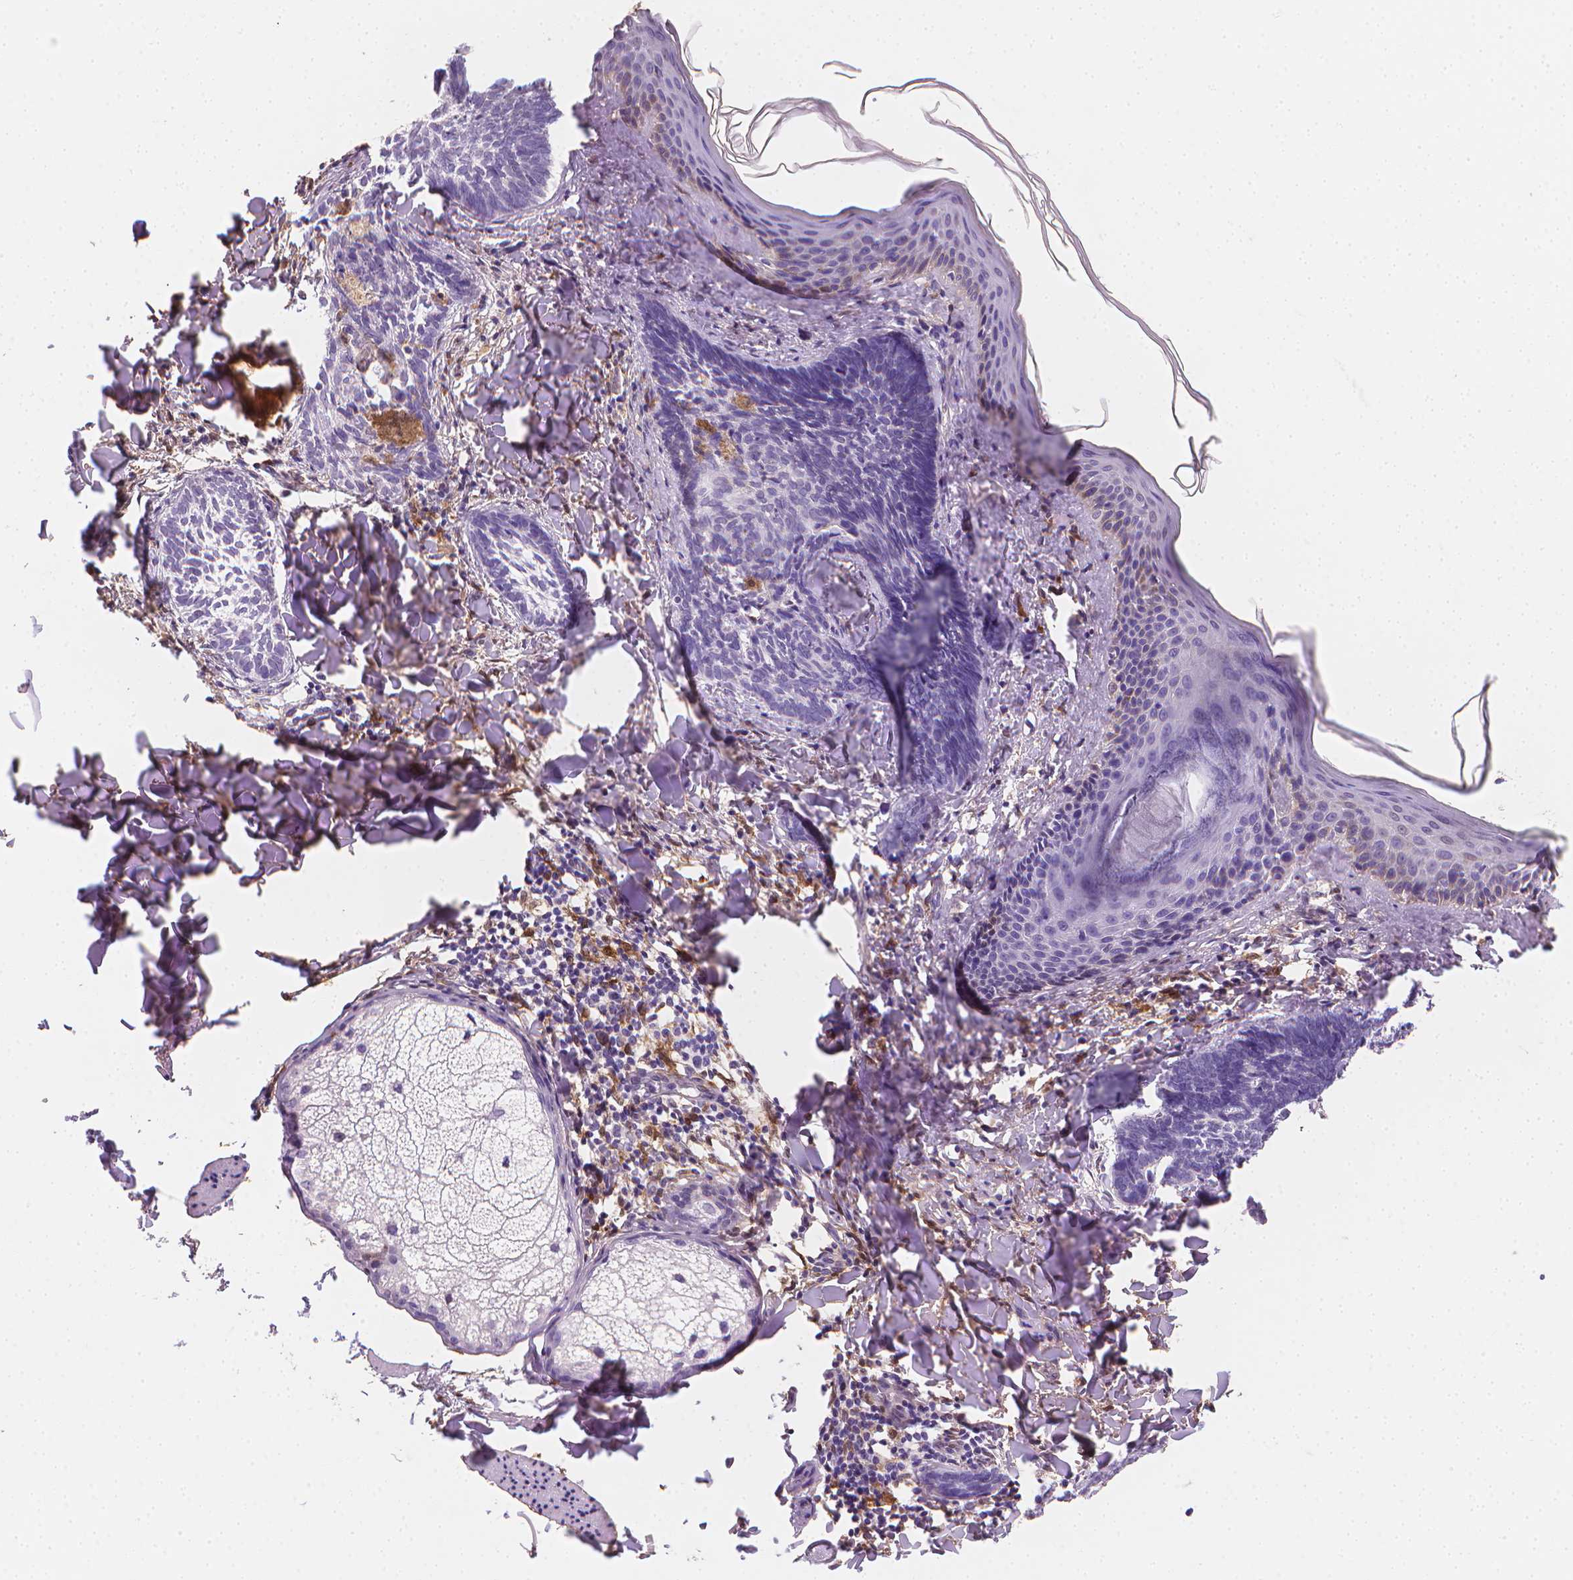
{"staining": {"intensity": "negative", "quantity": "none", "location": "none"}, "tissue": "skin cancer", "cell_type": "Tumor cells", "image_type": "cancer", "snomed": [{"axis": "morphology", "description": "Normal tissue, NOS"}, {"axis": "morphology", "description": "Basal cell carcinoma"}, {"axis": "topography", "description": "Skin"}], "caption": "Tumor cells are negative for protein expression in human skin cancer (basal cell carcinoma).", "gene": "TNFAIP2", "patient": {"sex": "male", "age": 46}}